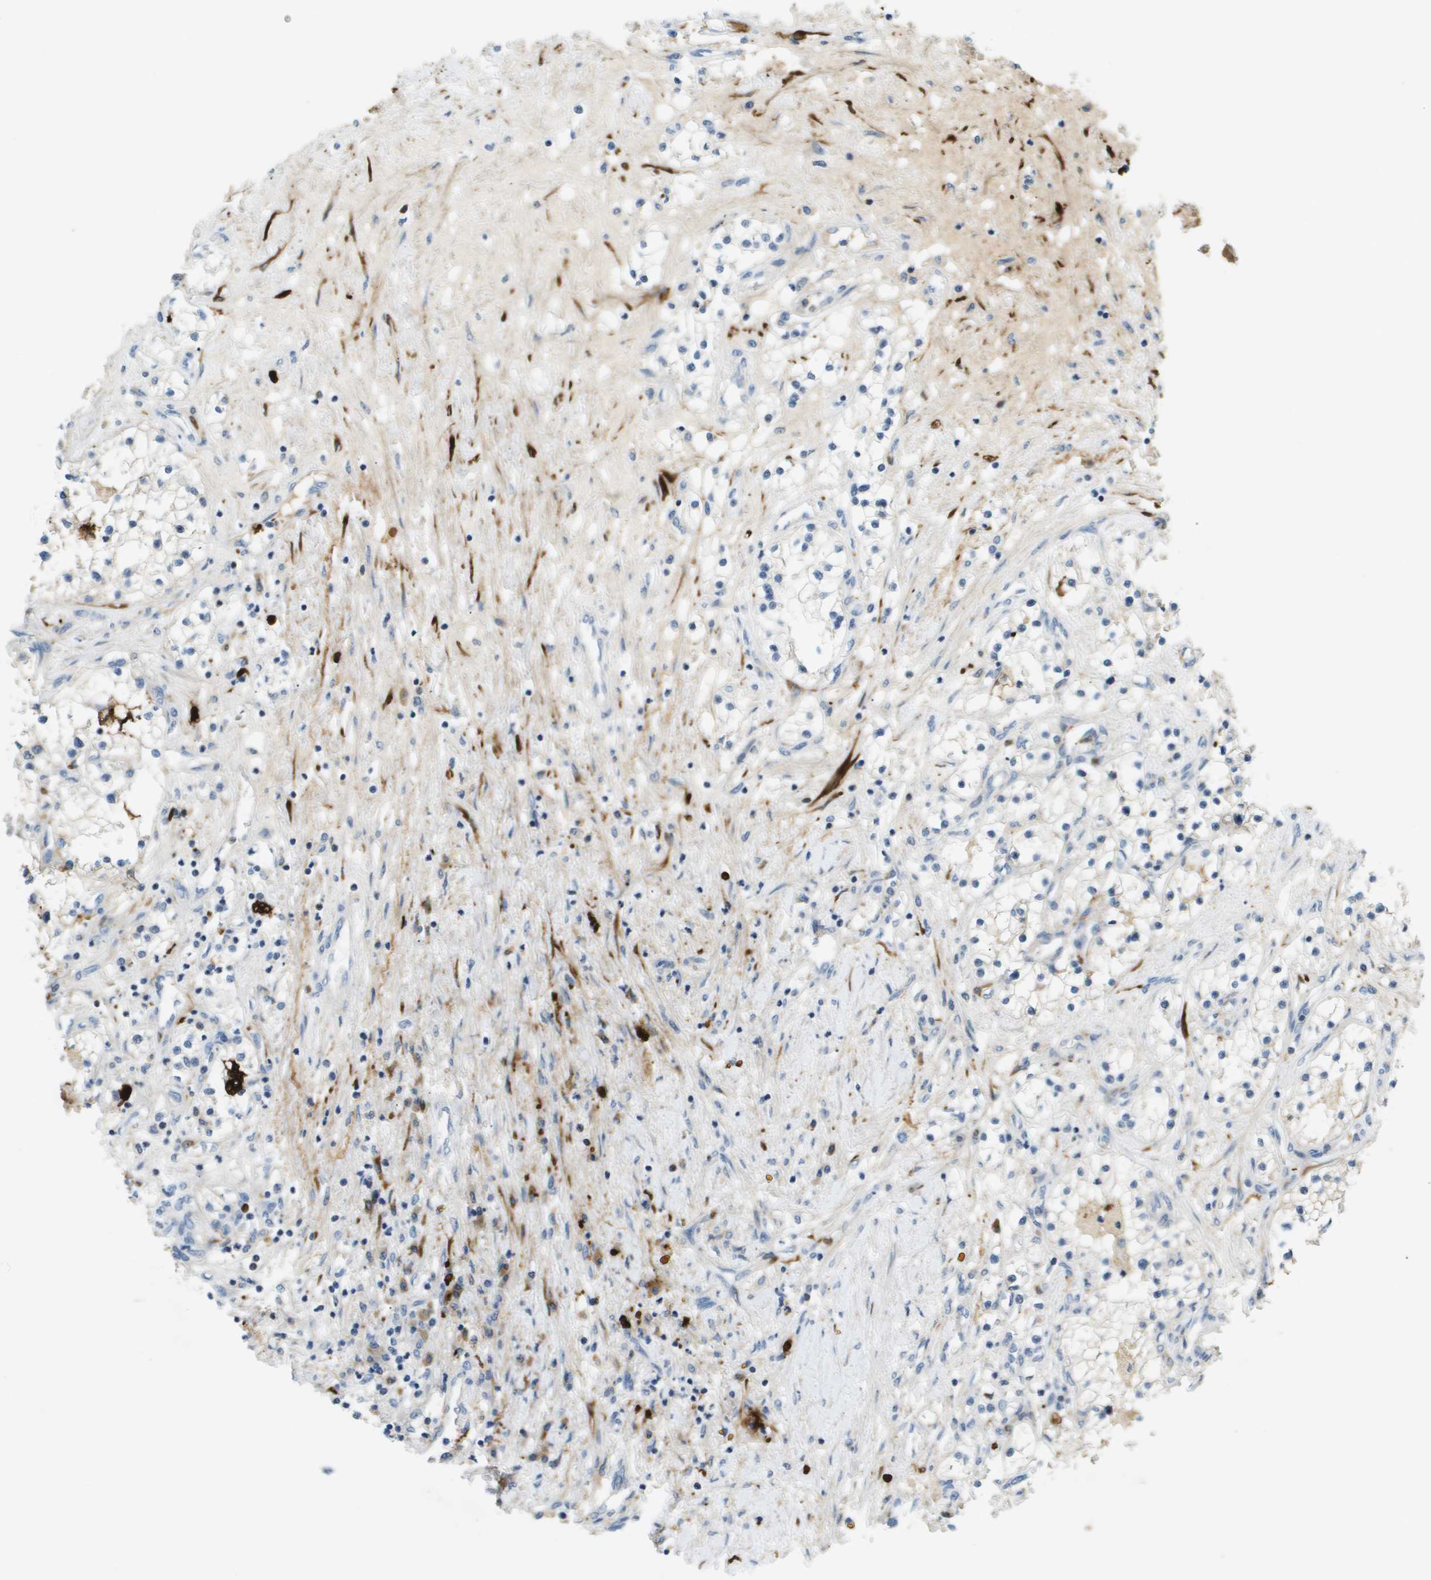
{"staining": {"intensity": "negative", "quantity": "none", "location": "none"}, "tissue": "renal cancer", "cell_type": "Tumor cells", "image_type": "cancer", "snomed": [{"axis": "morphology", "description": "Adenocarcinoma, NOS"}, {"axis": "topography", "description": "Kidney"}], "caption": "The photomicrograph exhibits no significant expression in tumor cells of renal cancer (adenocarcinoma). Nuclei are stained in blue.", "gene": "VTN", "patient": {"sex": "male", "age": 68}}